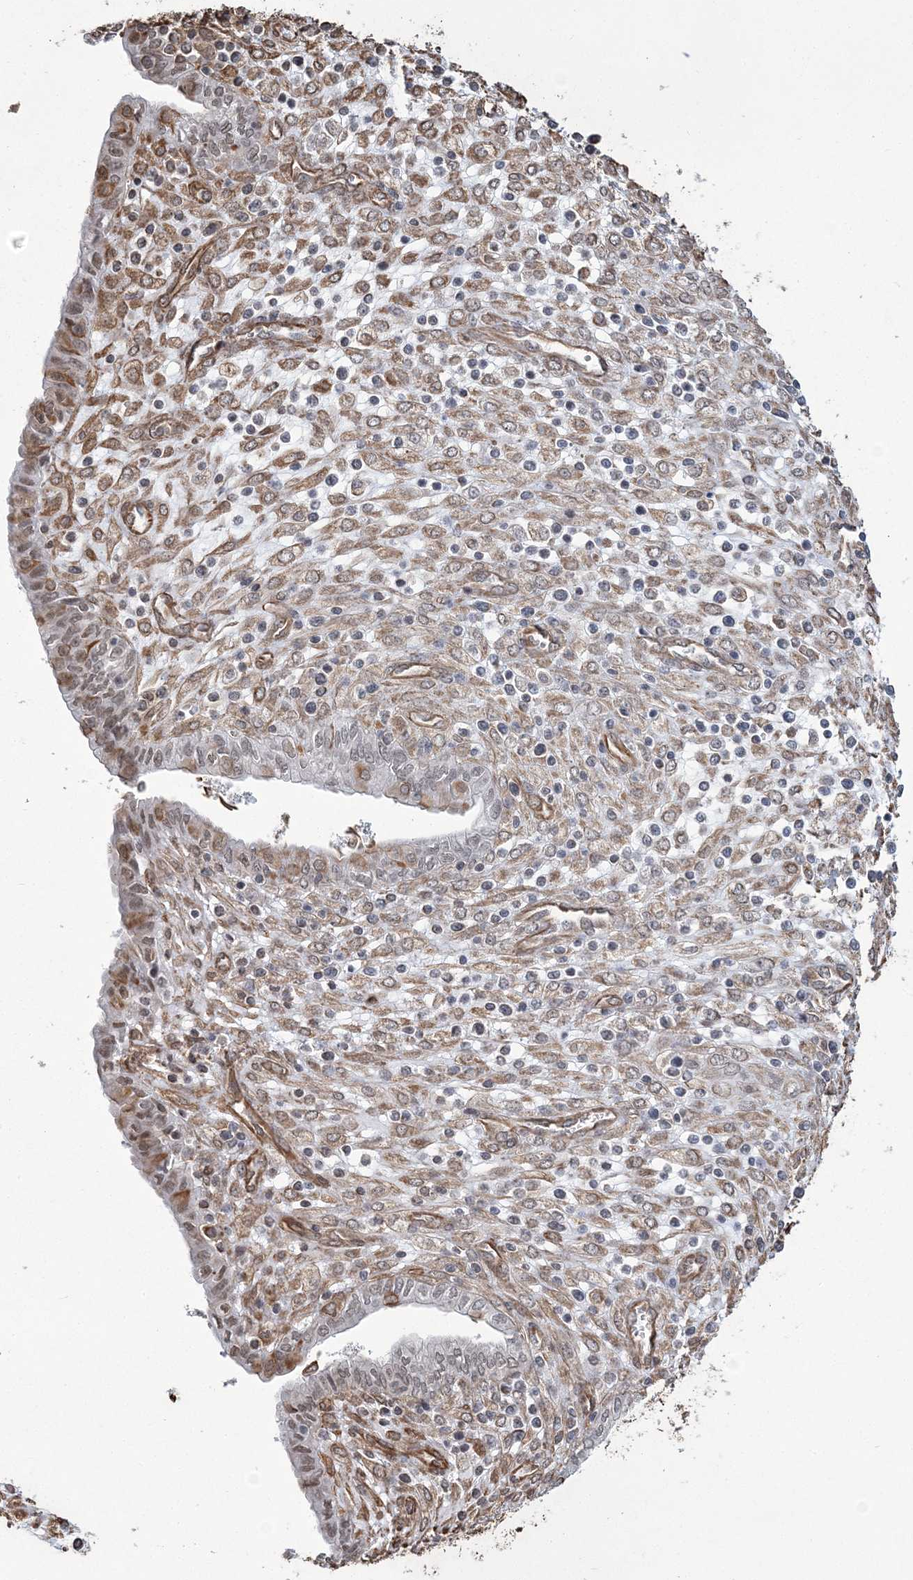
{"staining": {"intensity": "moderate", "quantity": "25%-75%", "location": "cytoplasmic/membranous"}, "tissue": "endometrial cancer", "cell_type": "Tumor cells", "image_type": "cancer", "snomed": [{"axis": "morphology", "description": "Normal tissue, NOS"}, {"axis": "morphology", "description": "Adenocarcinoma, NOS"}, {"axis": "topography", "description": "Endometrium"}], "caption": "Human endometrial adenocarcinoma stained for a protein (brown) shows moderate cytoplasmic/membranous positive expression in about 25%-75% of tumor cells.", "gene": "ATP11B", "patient": {"sex": "female", "age": 53}}